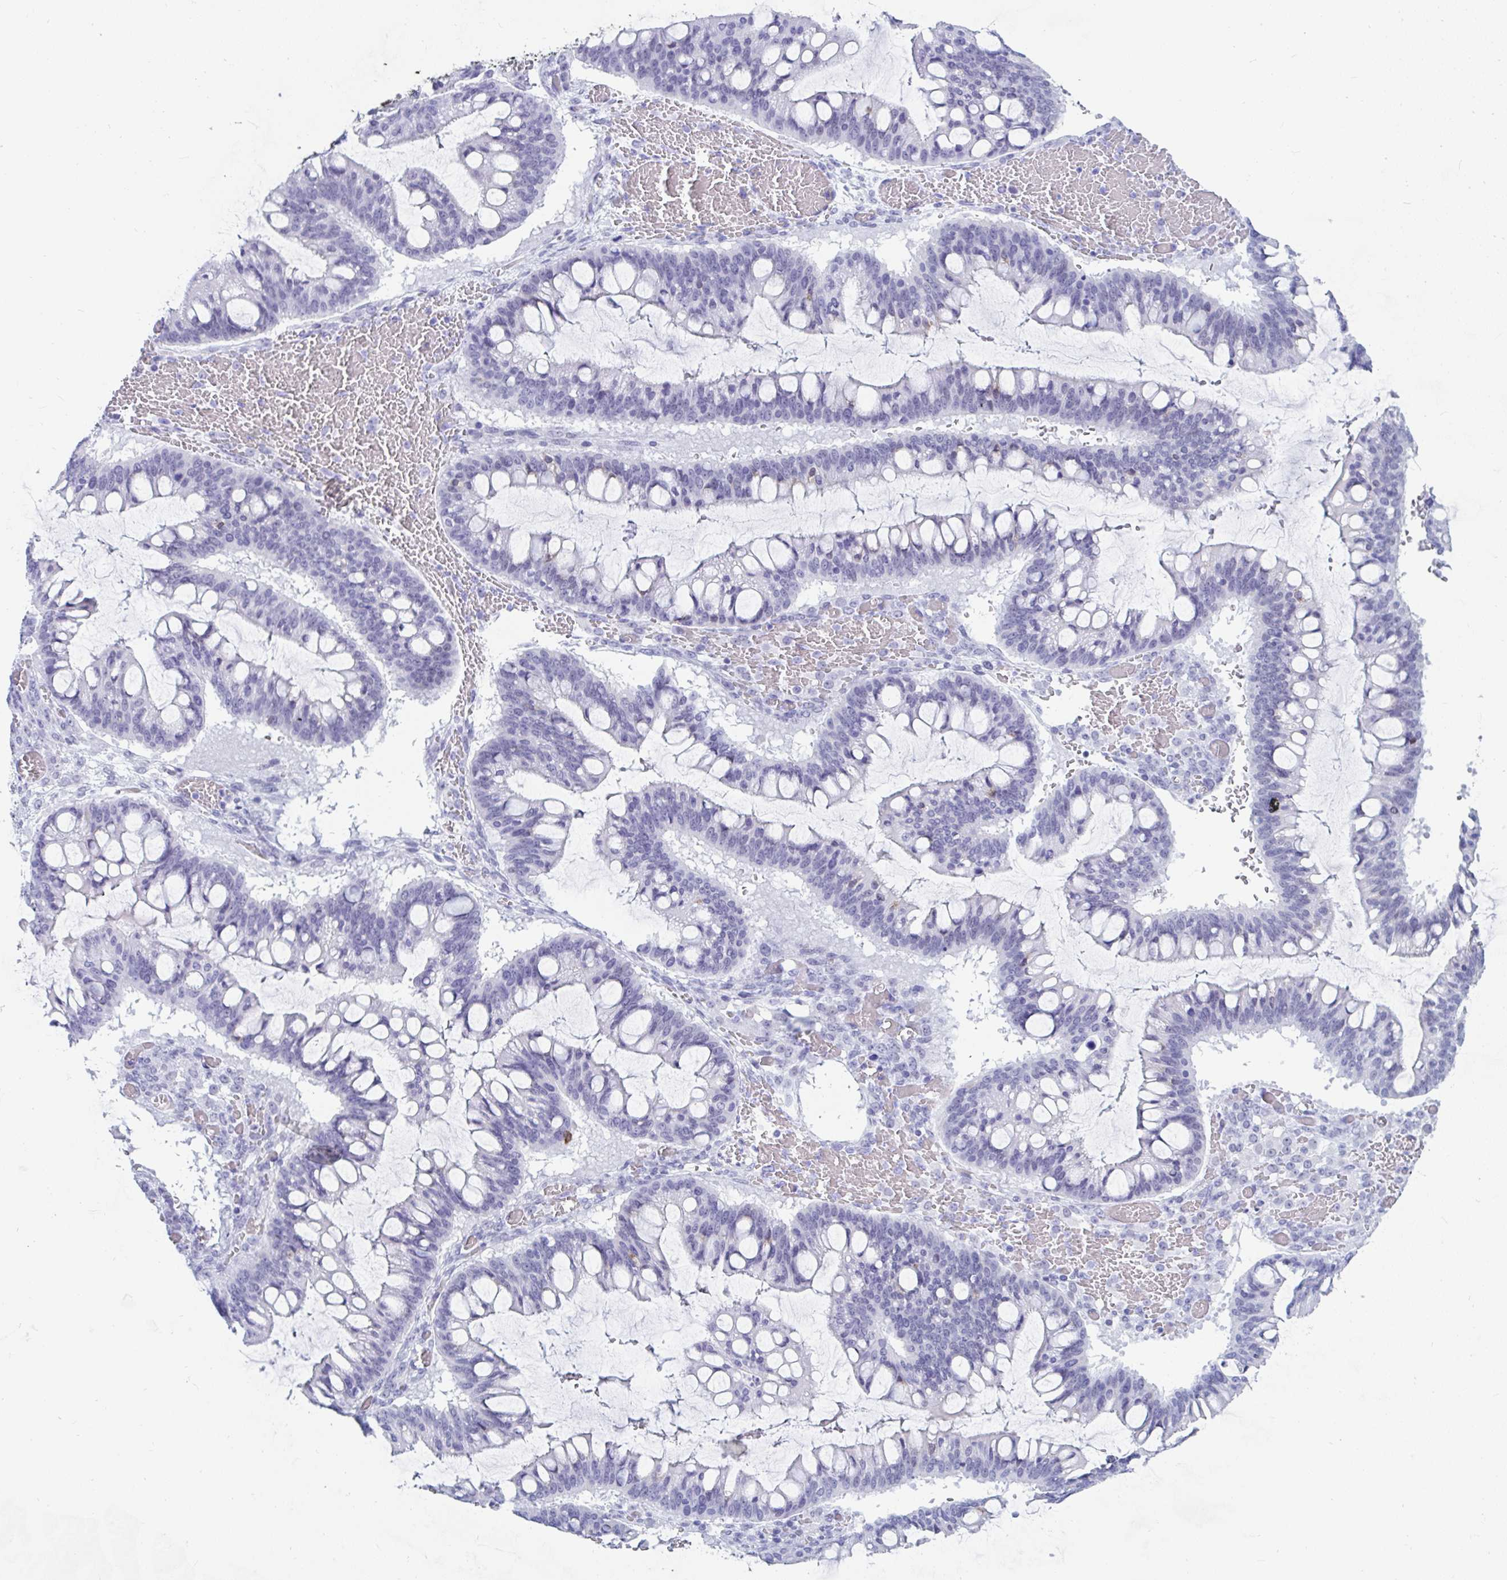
{"staining": {"intensity": "negative", "quantity": "none", "location": "none"}, "tissue": "ovarian cancer", "cell_type": "Tumor cells", "image_type": "cancer", "snomed": [{"axis": "morphology", "description": "Cystadenocarcinoma, mucinous, NOS"}, {"axis": "topography", "description": "Ovary"}], "caption": "This image is of ovarian cancer (mucinous cystadenocarcinoma) stained with immunohistochemistry (IHC) to label a protein in brown with the nuclei are counter-stained blue. There is no positivity in tumor cells.", "gene": "GKN2", "patient": {"sex": "female", "age": 73}}